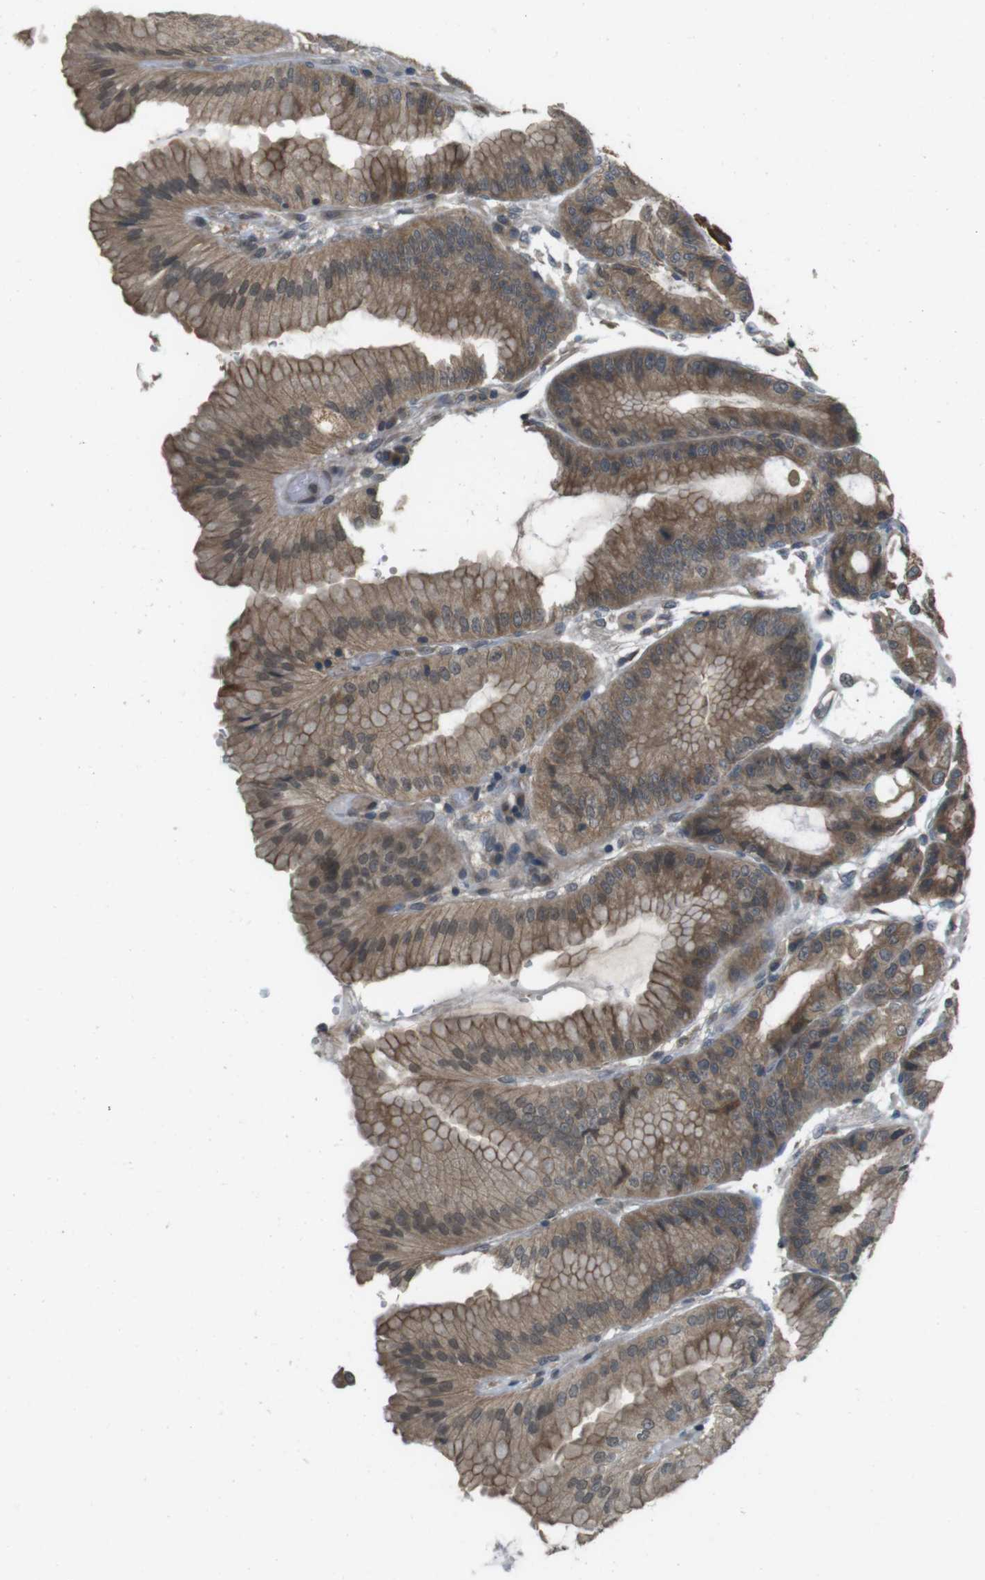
{"staining": {"intensity": "moderate", "quantity": ">75%", "location": "cytoplasmic/membranous"}, "tissue": "stomach", "cell_type": "Glandular cells", "image_type": "normal", "snomed": [{"axis": "morphology", "description": "Normal tissue, NOS"}, {"axis": "topography", "description": "Stomach, lower"}], "caption": "The micrograph demonstrates a brown stain indicating the presence of a protein in the cytoplasmic/membranous of glandular cells in stomach. (brown staining indicates protein expression, while blue staining denotes nuclei).", "gene": "RNF130", "patient": {"sex": "male", "age": 71}}